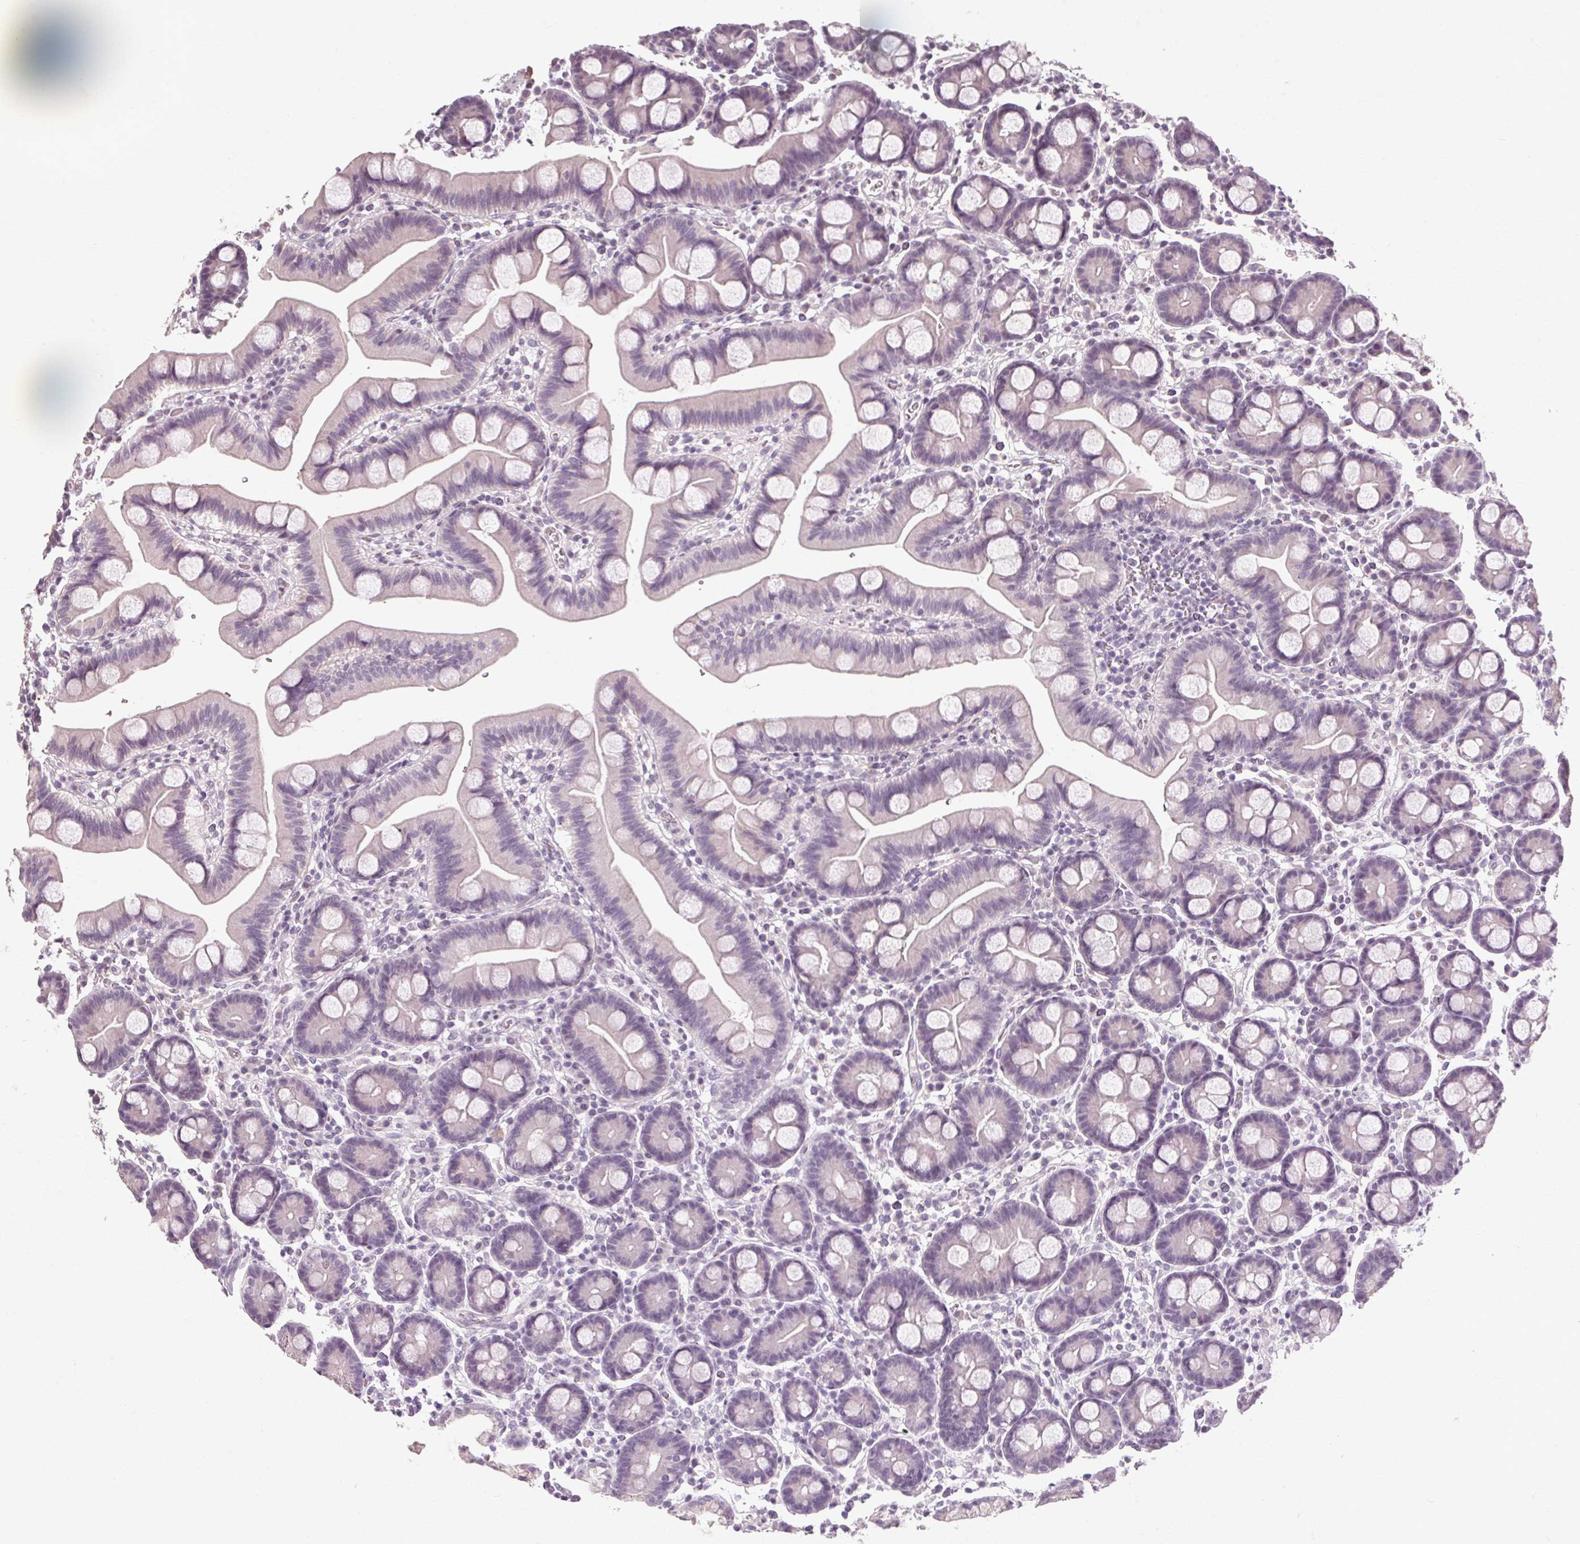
{"staining": {"intensity": "negative", "quantity": "none", "location": "none"}, "tissue": "duodenum", "cell_type": "Glandular cells", "image_type": "normal", "snomed": [{"axis": "morphology", "description": "Normal tissue, NOS"}, {"axis": "topography", "description": "Pancreas"}, {"axis": "topography", "description": "Duodenum"}], "caption": "This is a image of IHC staining of benign duodenum, which shows no positivity in glandular cells. The staining was performed using DAB (3,3'-diaminobenzidine) to visualize the protein expression in brown, while the nuclei were stained in blue with hematoxylin (Magnification: 20x).", "gene": "POMC", "patient": {"sex": "male", "age": 59}}